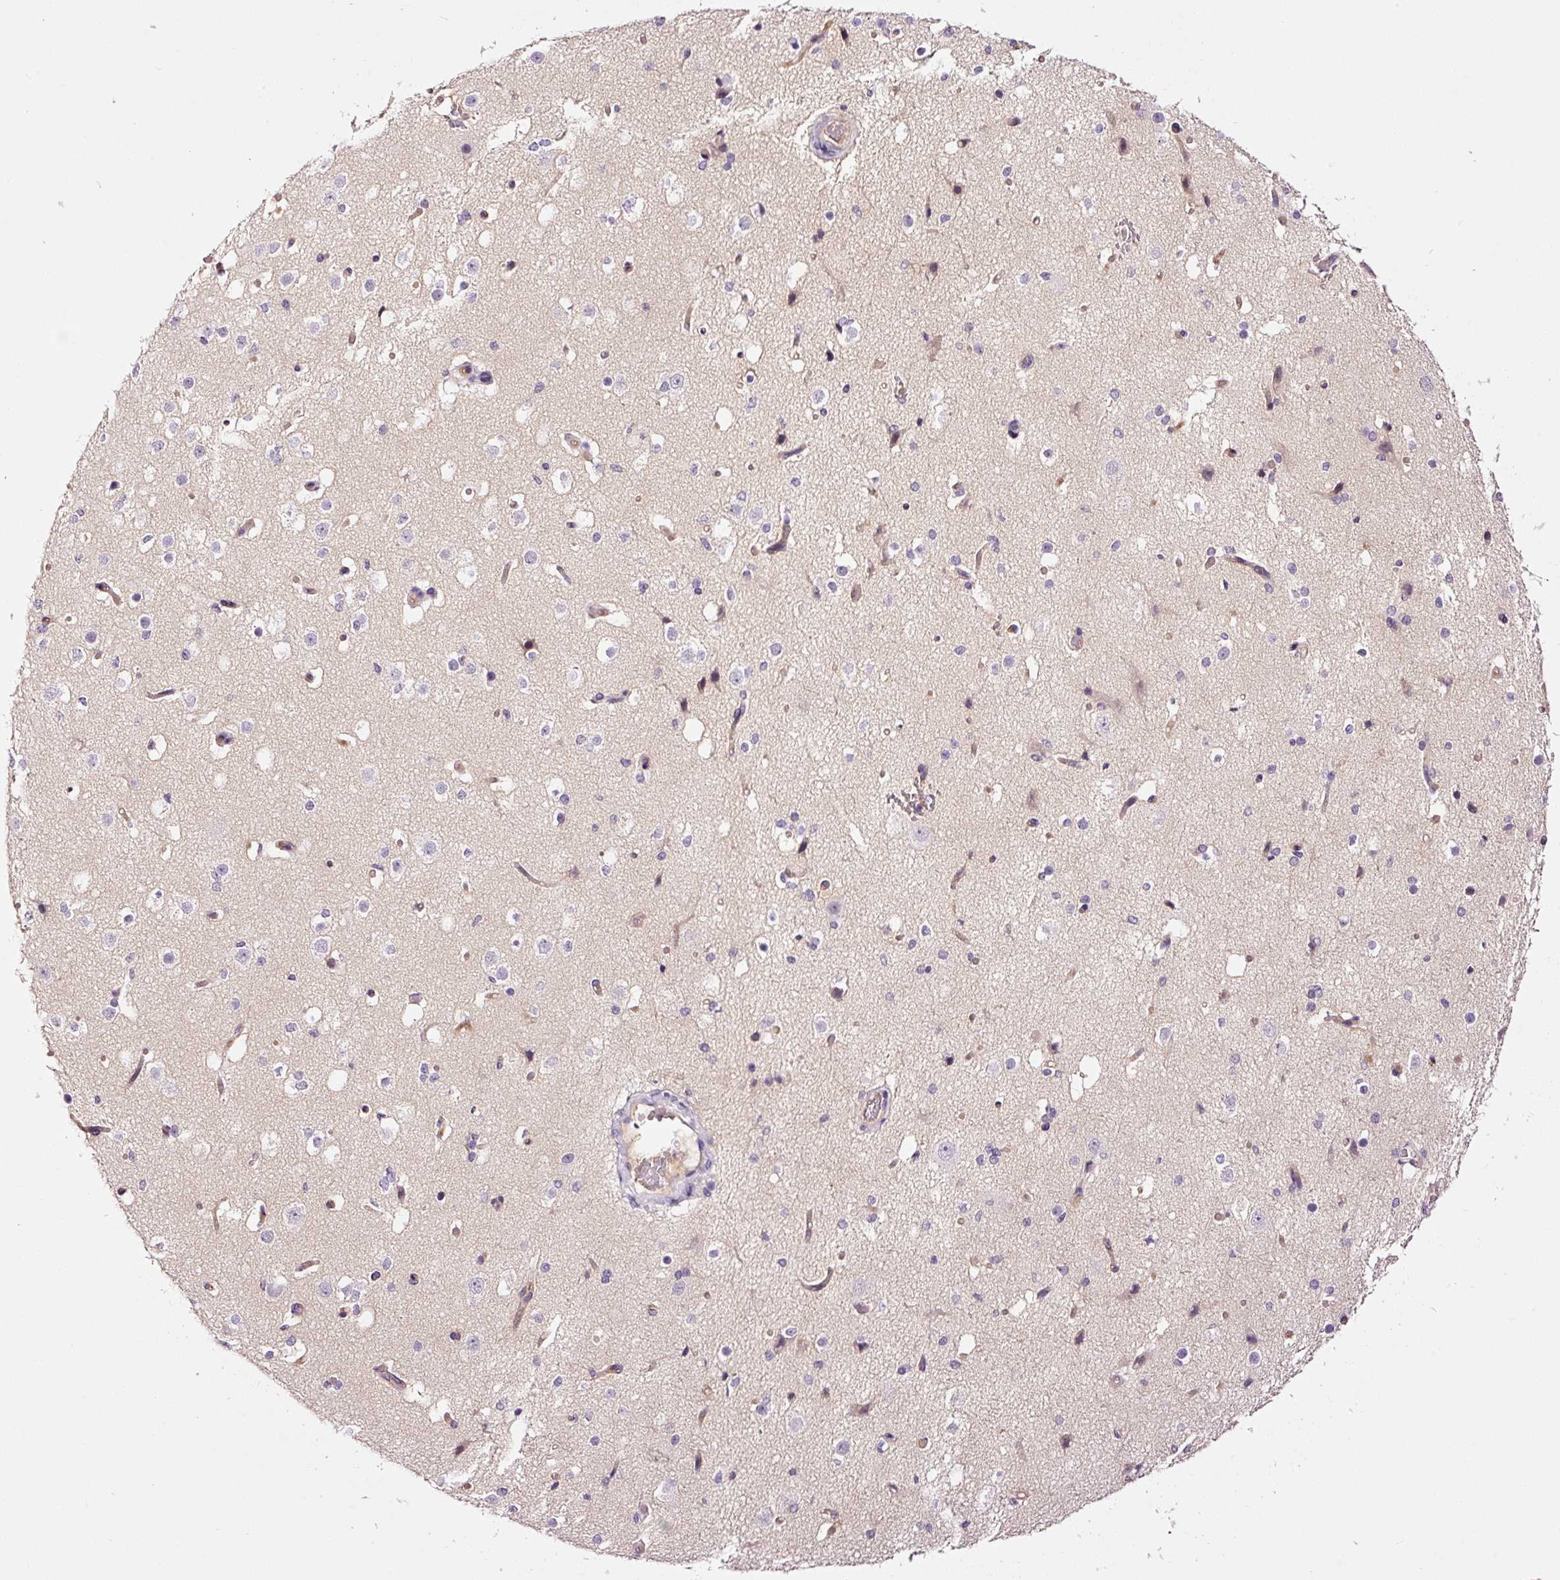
{"staining": {"intensity": "negative", "quantity": "none", "location": "none"}, "tissue": "cerebral cortex", "cell_type": "Endothelial cells", "image_type": "normal", "snomed": [{"axis": "morphology", "description": "Normal tissue, NOS"}, {"axis": "morphology", "description": "Inflammation, NOS"}, {"axis": "topography", "description": "Cerebral cortex"}], "caption": "This is an immunohistochemistry image of unremarkable cerebral cortex. There is no staining in endothelial cells.", "gene": "ABCB4", "patient": {"sex": "male", "age": 6}}